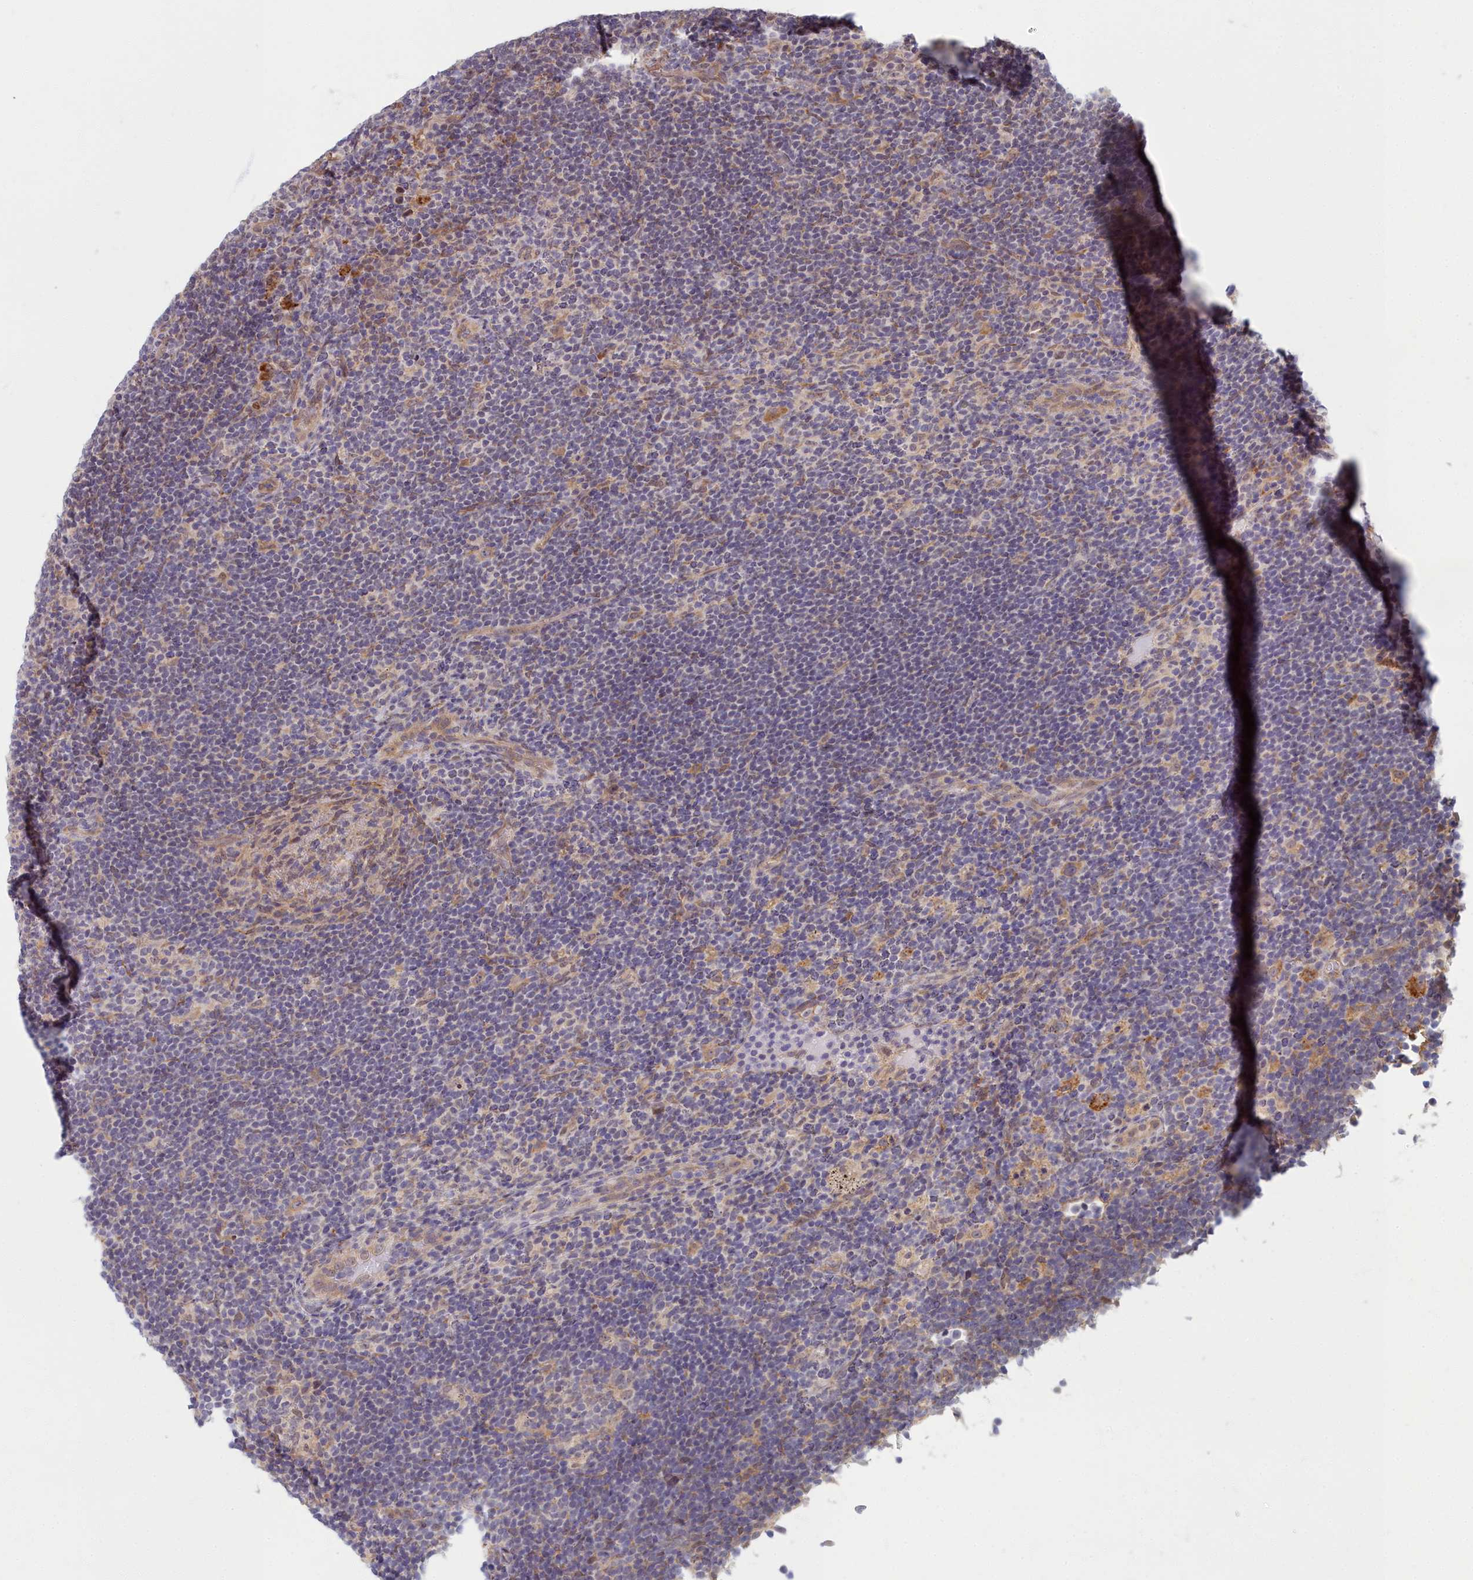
{"staining": {"intensity": "moderate", "quantity": ">75%", "location": "cytoplasmic/membranous,nuclear"}, "tissue": "lymphoma", "cell_type": "Tumor cells", "image_type": "cancer", "snomed": [{"axis": "morphology", "description": "Hodgkin's disease, NOS"}, {"axis": "topography", "description": "Lymph node"}], "caption": "Immunohistochemical staining of Hodgkin's disease demonstrates medium levels of moderate cytoplasmic/membranous and nuclear protein staining in approximately >75% of tumor cells.", "gene": "MAK16", "patient": {"sex": "female", "age": 57}}